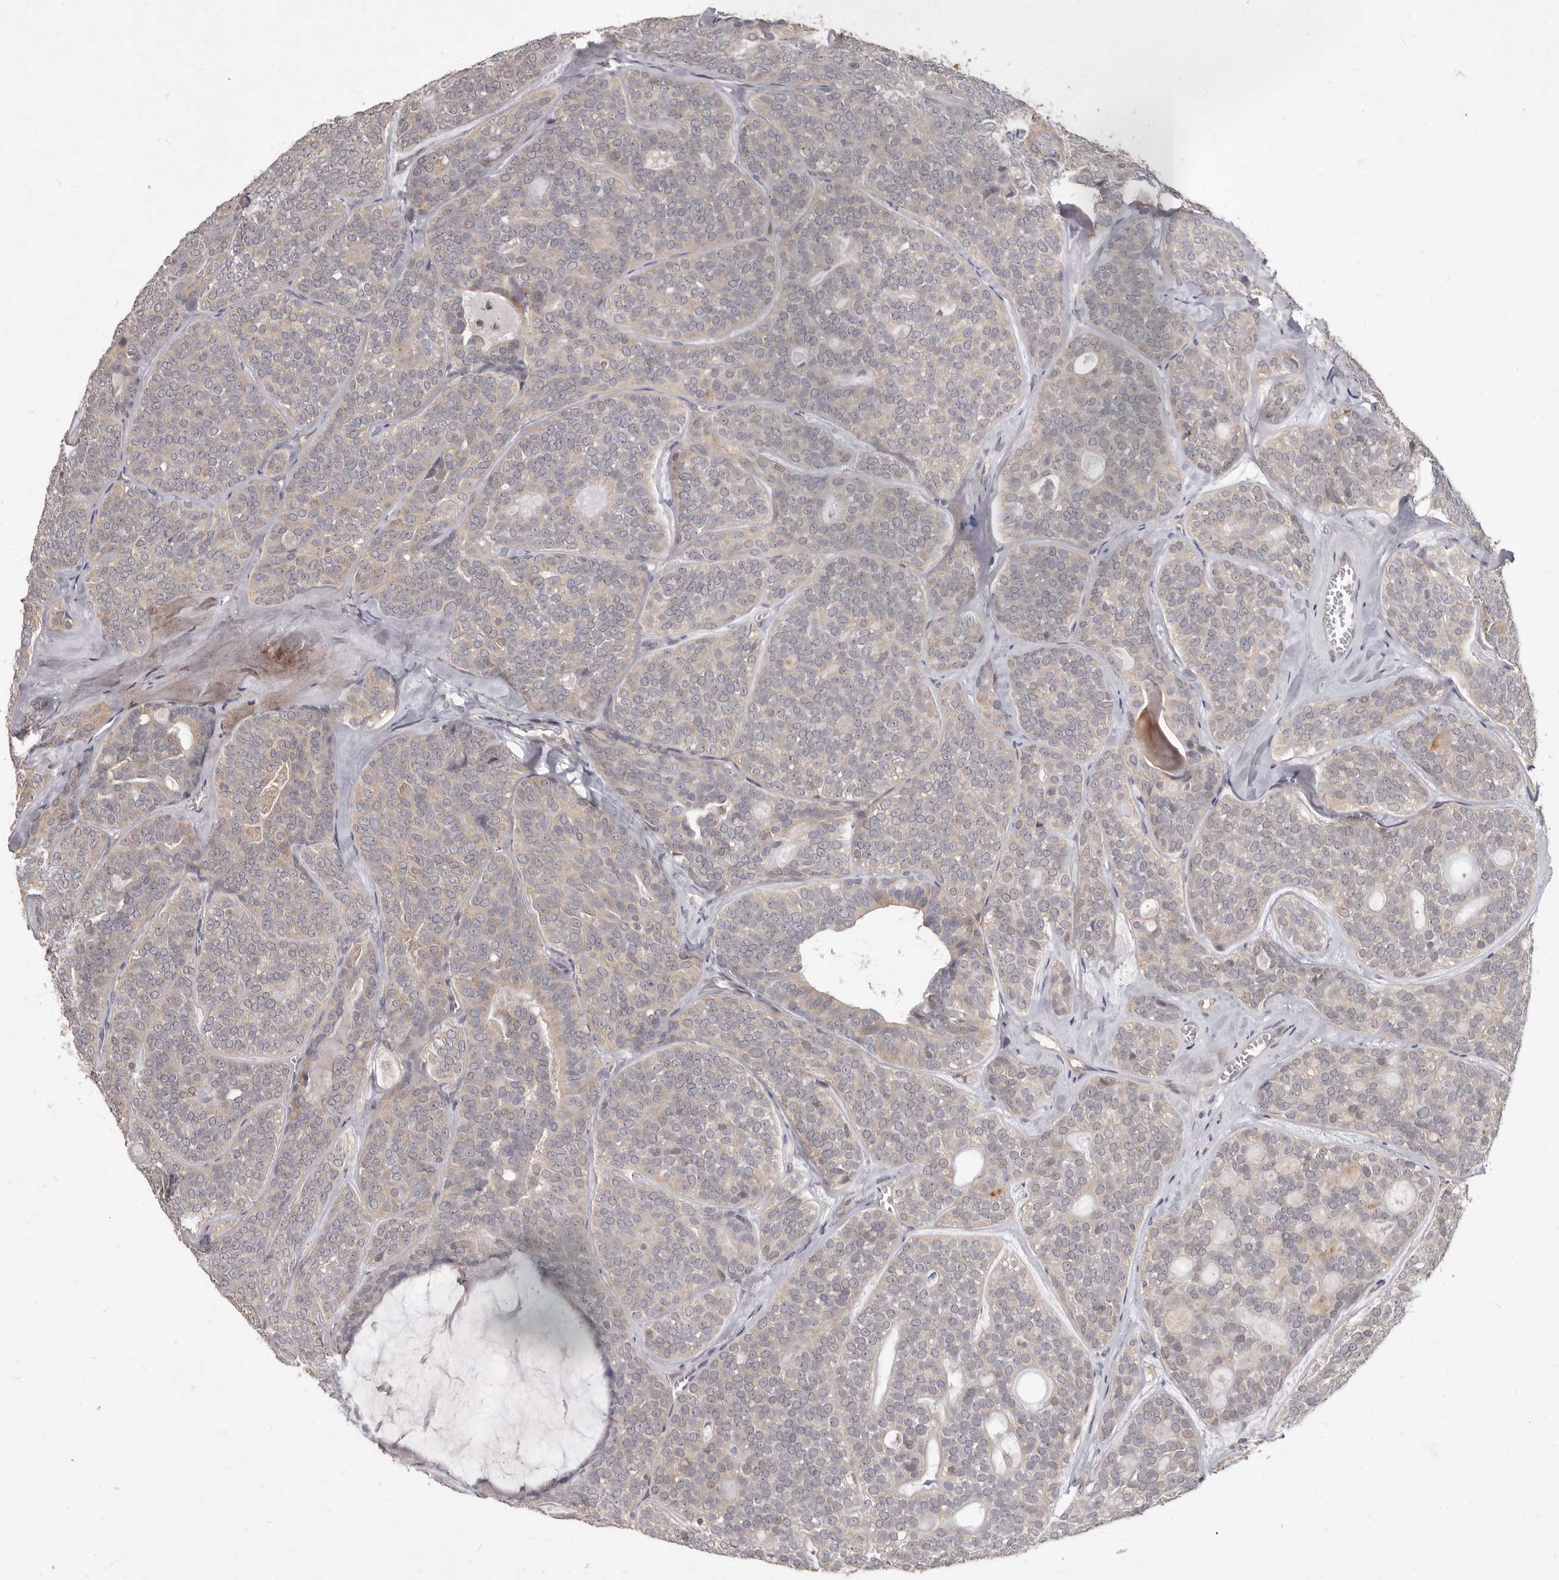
{"staining": {"intensity": "weak", "quantity": "<25%", "location": "cytoplasmic/membranous"}, "tissue": "head and neck cancer", "cell_type": "Tumor cells", "image_type": "cancer", "snomed": [{"axis": "morphology", "description": "Adenocarcinoma, NOS"}, {"axis": "topography", "description": "Head-Neck"}], "caption": "Head and neck cancer (adenocarcinoma) was stained to show a protein in brown. There is no significant staining in tumor cells.", "gene": "ACLY", "patient": {"sex": "male", "age": 66}}